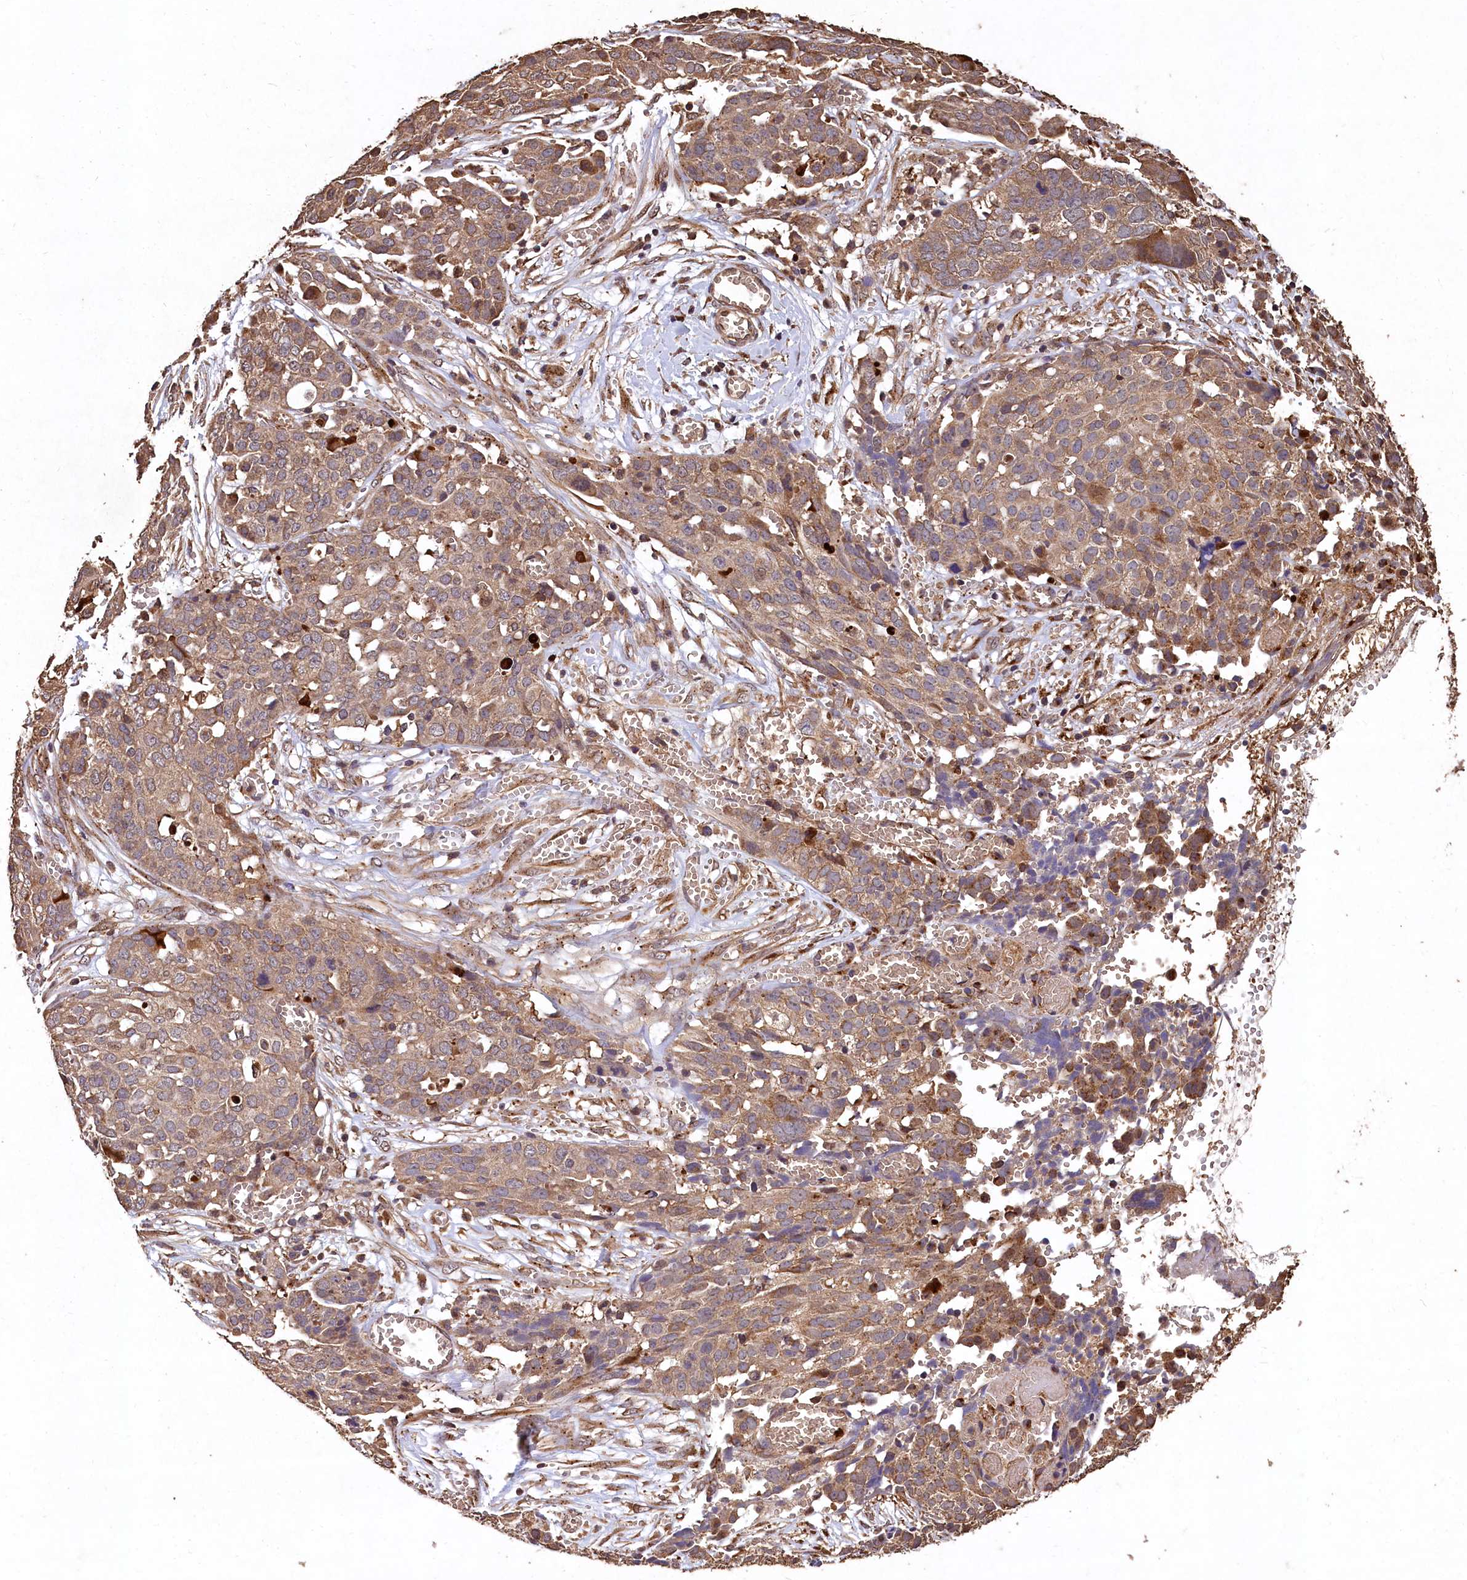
{"staining": {"intensity": "moderate", "quantity": ">75%", "location": "cytoplasmic/membranous"}, "tissue": "ovarian cancer", "cell_type": "Tumor cells", "image_type": "cancer", "snomed": [{"axis": "morphology", "description": "Cystadenocarcinoma, serous, NOS"}, {"axis": "topography", "description": "Soft tissue"}, {"axis": "topography", "description": "Ovary"}], "caption": "This micrograph demonstrates IHC staining of human ovarian cancer, with medium moderate cytoplasmic/membranous staining in about >75% of tumor cells.", "gene": "LSM4", "patient": {"sex": "female", "age": 57}}